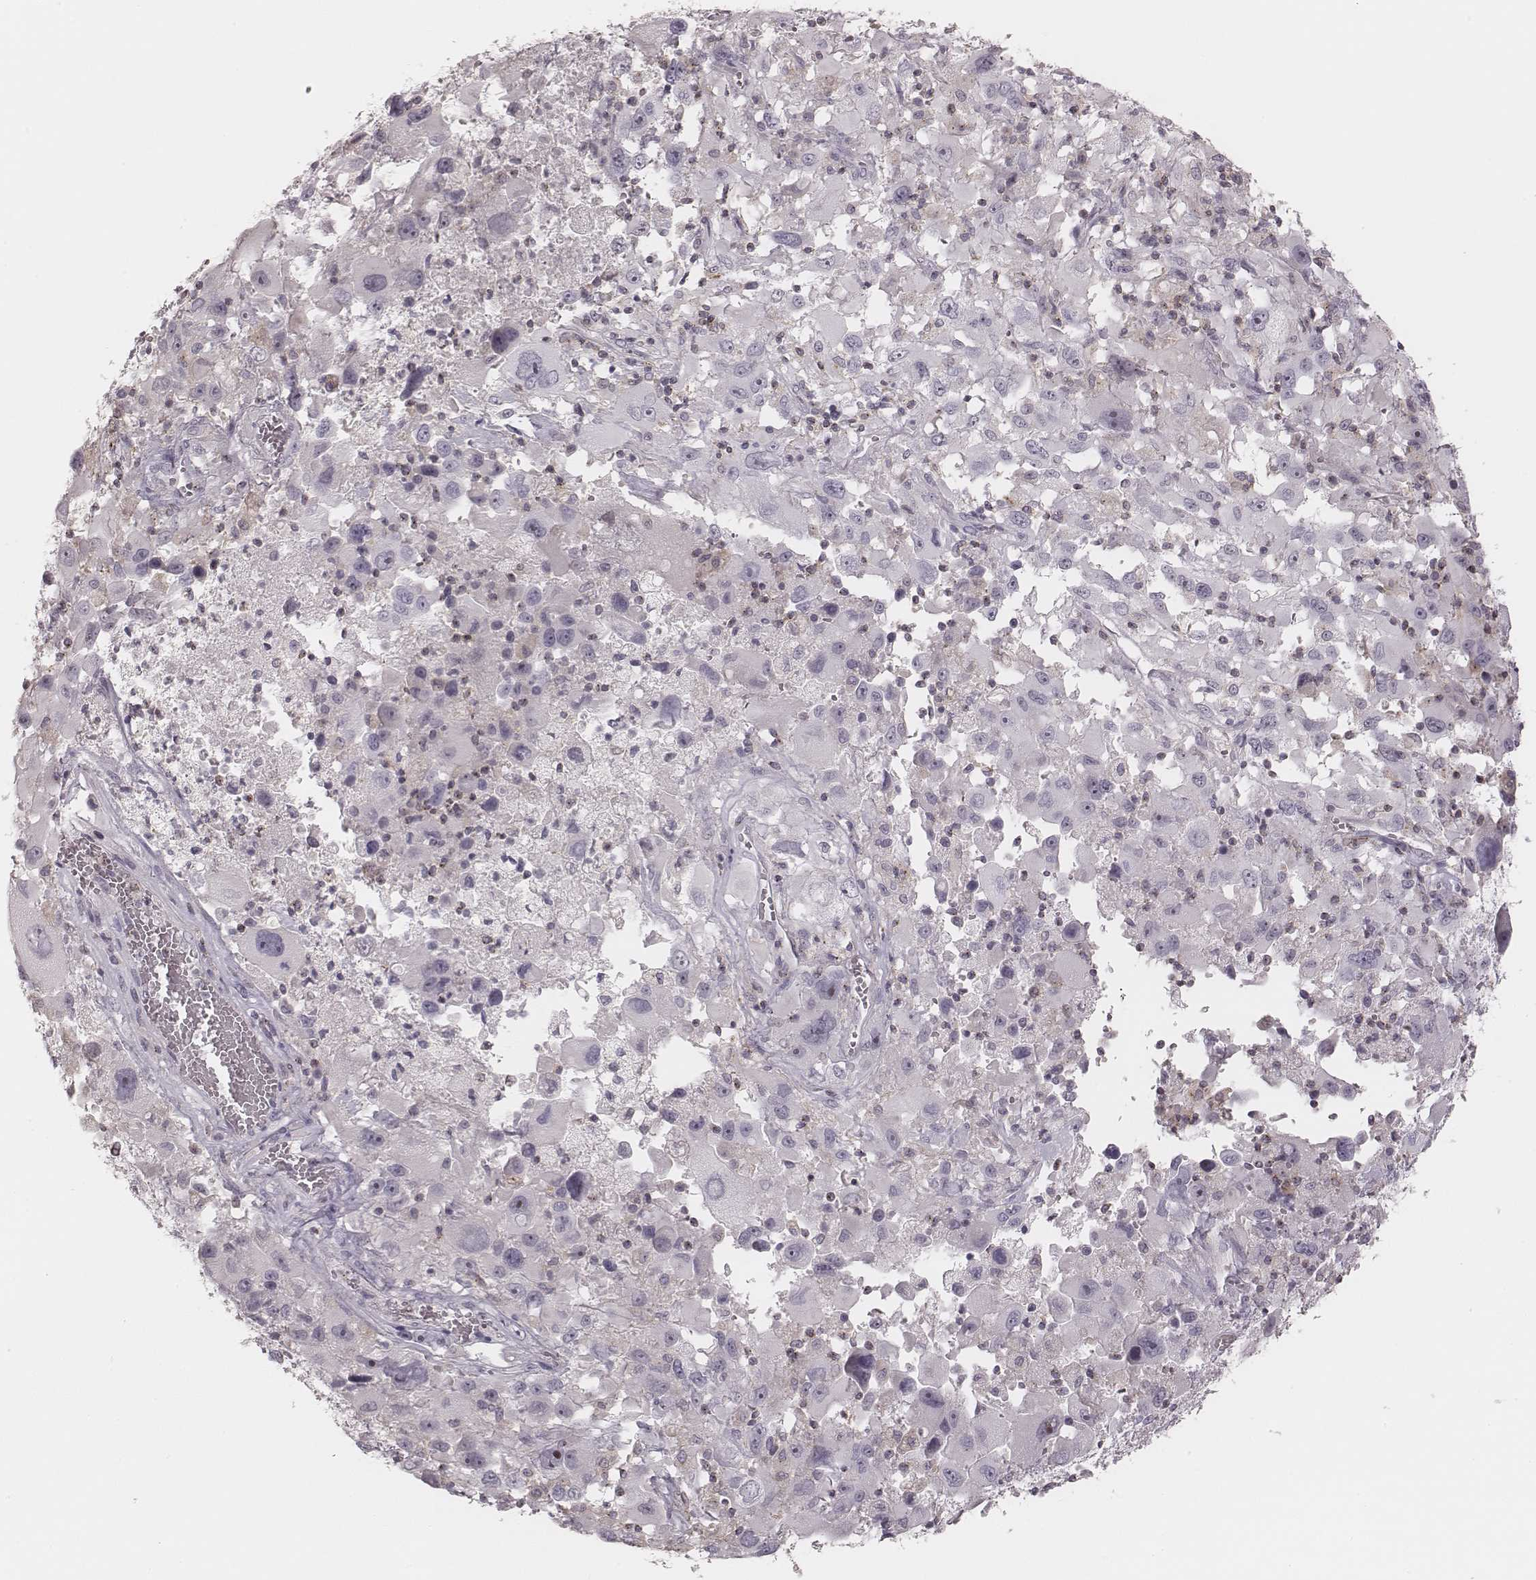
{"staining": {"intensity": "negative", "quantity": "none", "location": "none"}, "tissue": "melanoma", "cell_type": "Tumor cells", "image_type": "cancer", "snomed": [{"axis": "morphology", "description": "Malignant melanoma, Metastatic site"}, {"axis": "topography", "description": "Soft tissue"}], "caption": "The IHC image has no significant expression in tumor cells of malignant melanoma (metastatic site) tissue.", "gene": "MSX1", "patient": {"sex": "male", "age": 50}}